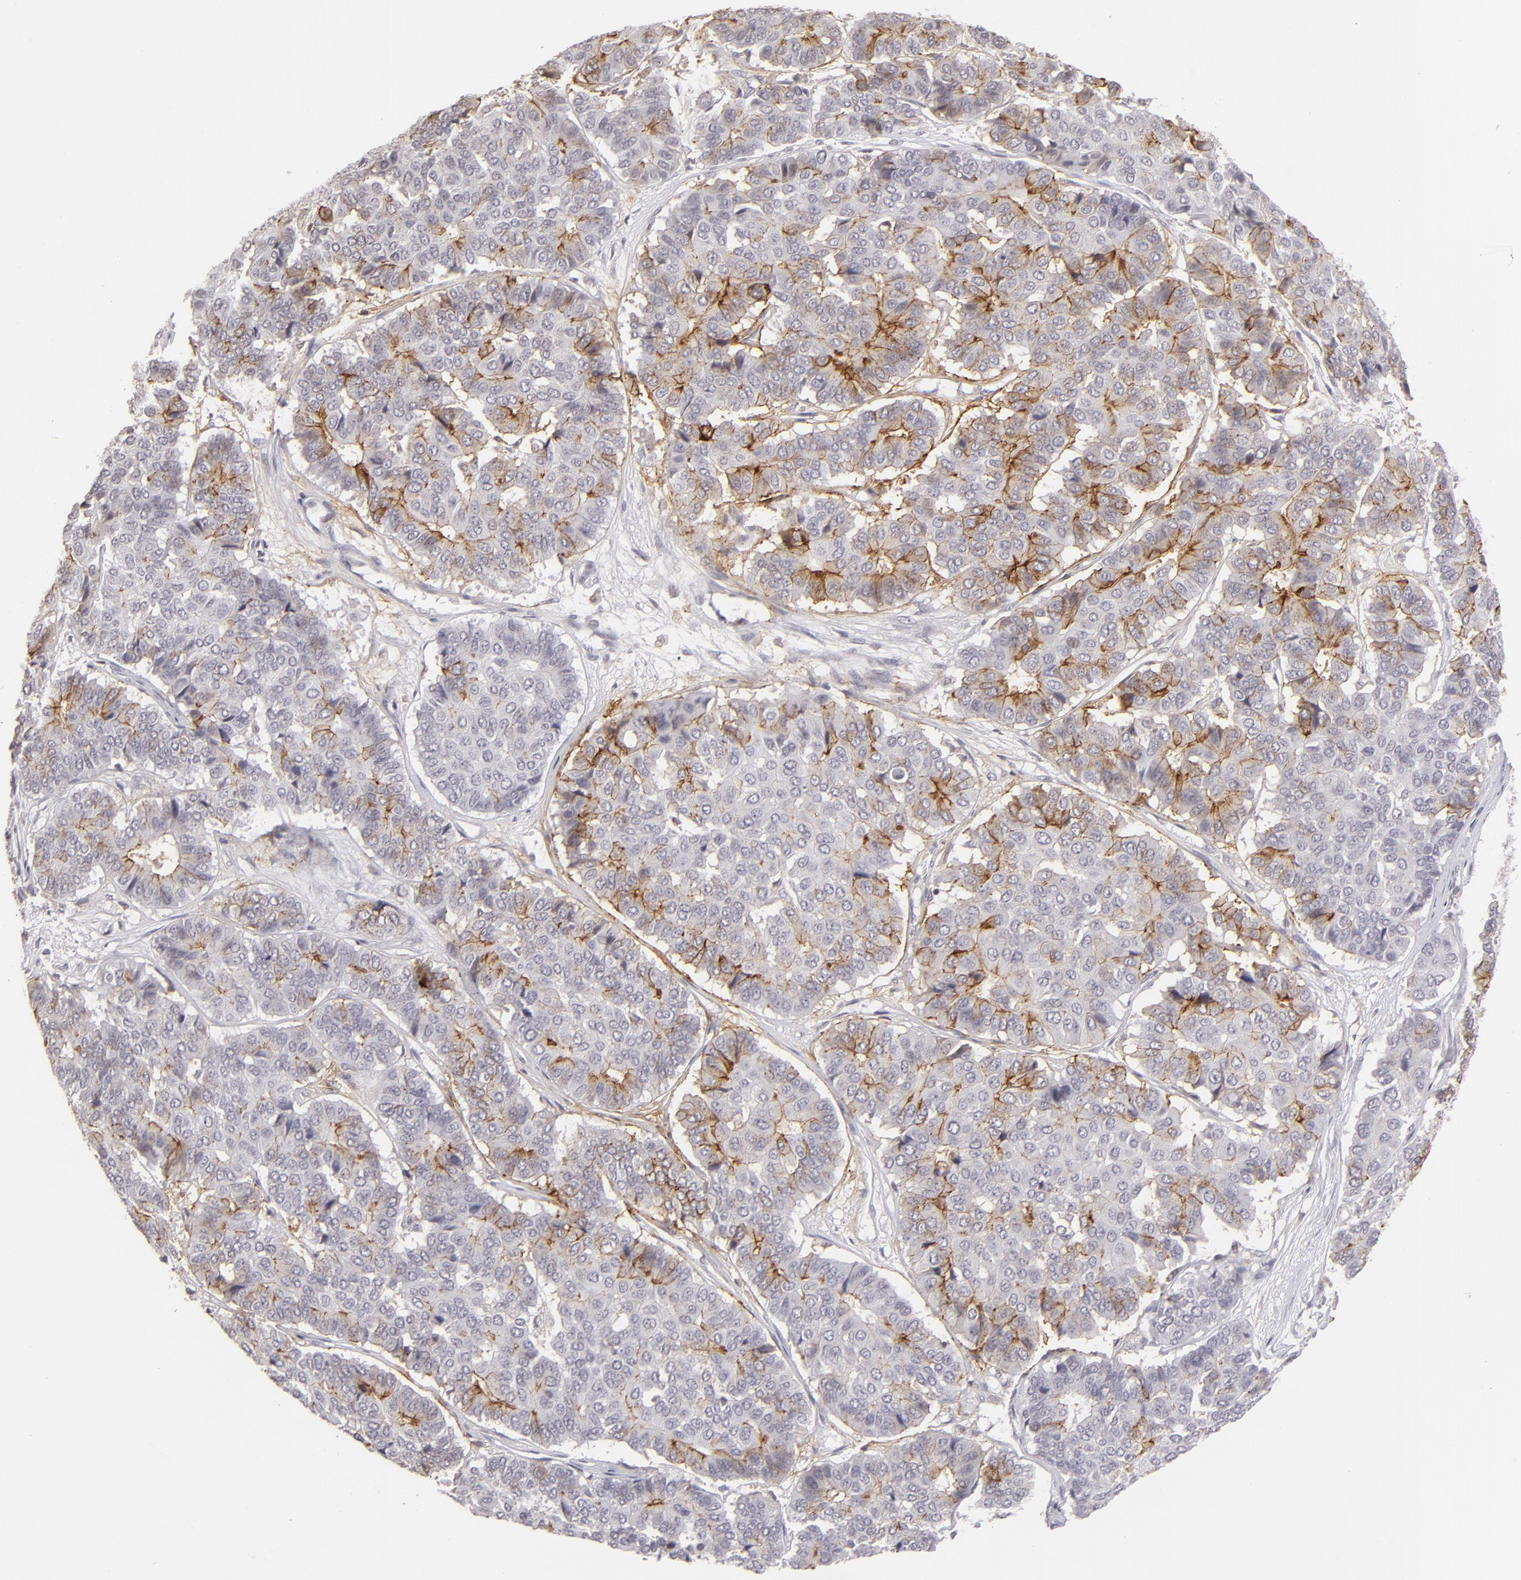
{"staining": {"intensity": "moderate", "quantity": "25%-75%", "location": "cytoplasmic/membranous"}, "tissue": "pancreatic cancer", "cell_type": "Tumor cells", "image_type": "cancer", "snomed": [{"axis": "morphology", "description": "Adenocarcinoma, NOS"}, {"axis": "topography", "description": "Pancreas"}], "caption": "A medium amount of moderate cytoplasmic/membranous positivity is identified in about 25%-75% of tumor cells in pancreatic cancer tissue.", "gene": "CLDN2", "patient": {"sex": "male", "age": 50}}